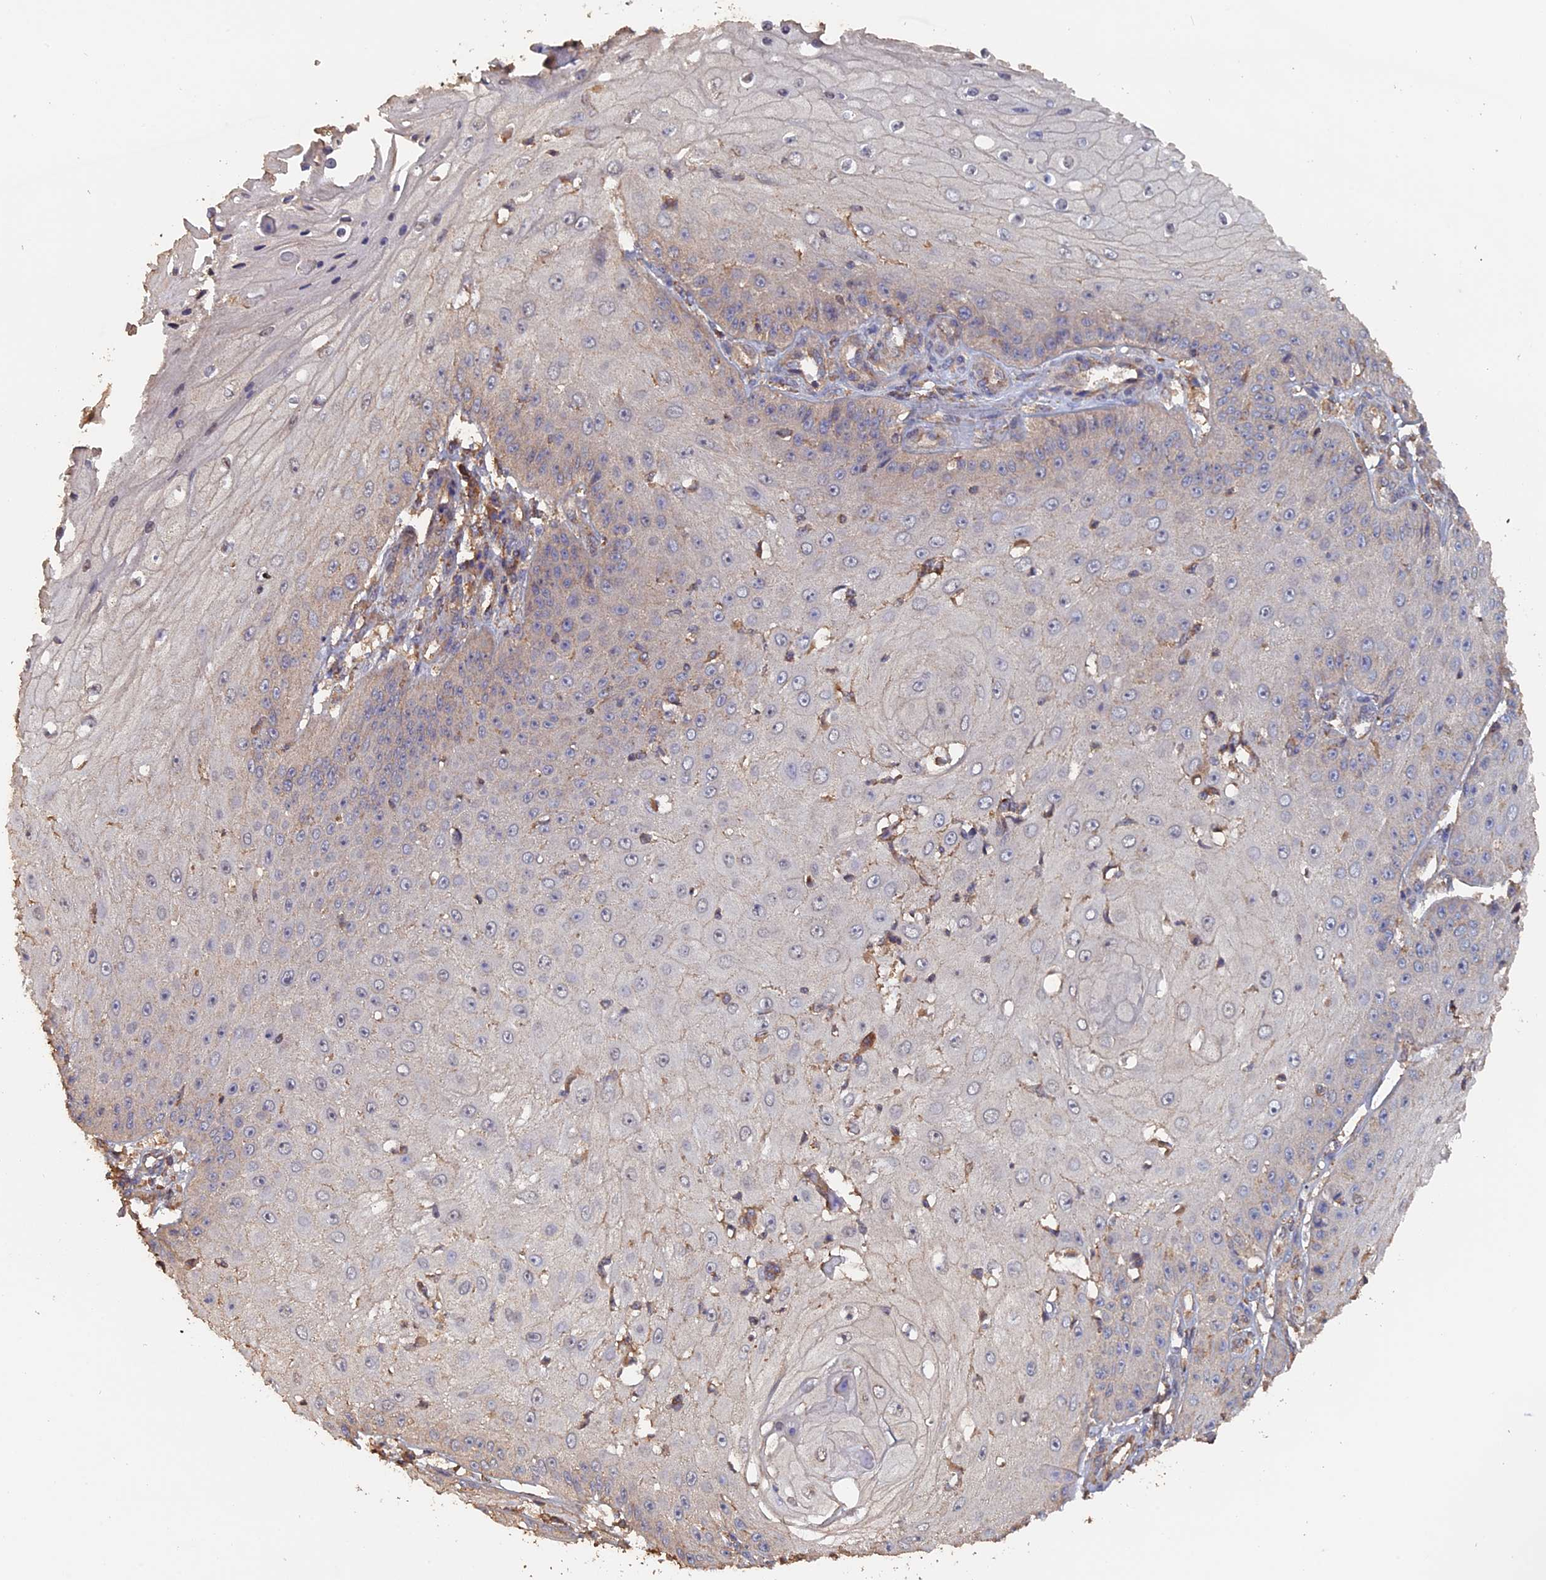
{"staining": {"intensity": "negative", "quantity": "none", "location": "none"}, "tissue": "skin cancer", "cell_type": "Tumor cells", "image_type": "cancer", "snomed": [{"axis": "morphology", "description": "Squamous cell carcinoma, NOS"}, {"axis": "topography", "description": "Skin"}], "caption": "The histopathology image displays no staining of tumor cells in skin cancer. (Stains: DAB (3,3'-diaminobenzidine) immunohistochemistry with hematoxylin counter stain, Microscopy: brightfield microscopy at high magnification).", "gene": "PIGQ", "patient": {"sex": "male", "age": 70}}